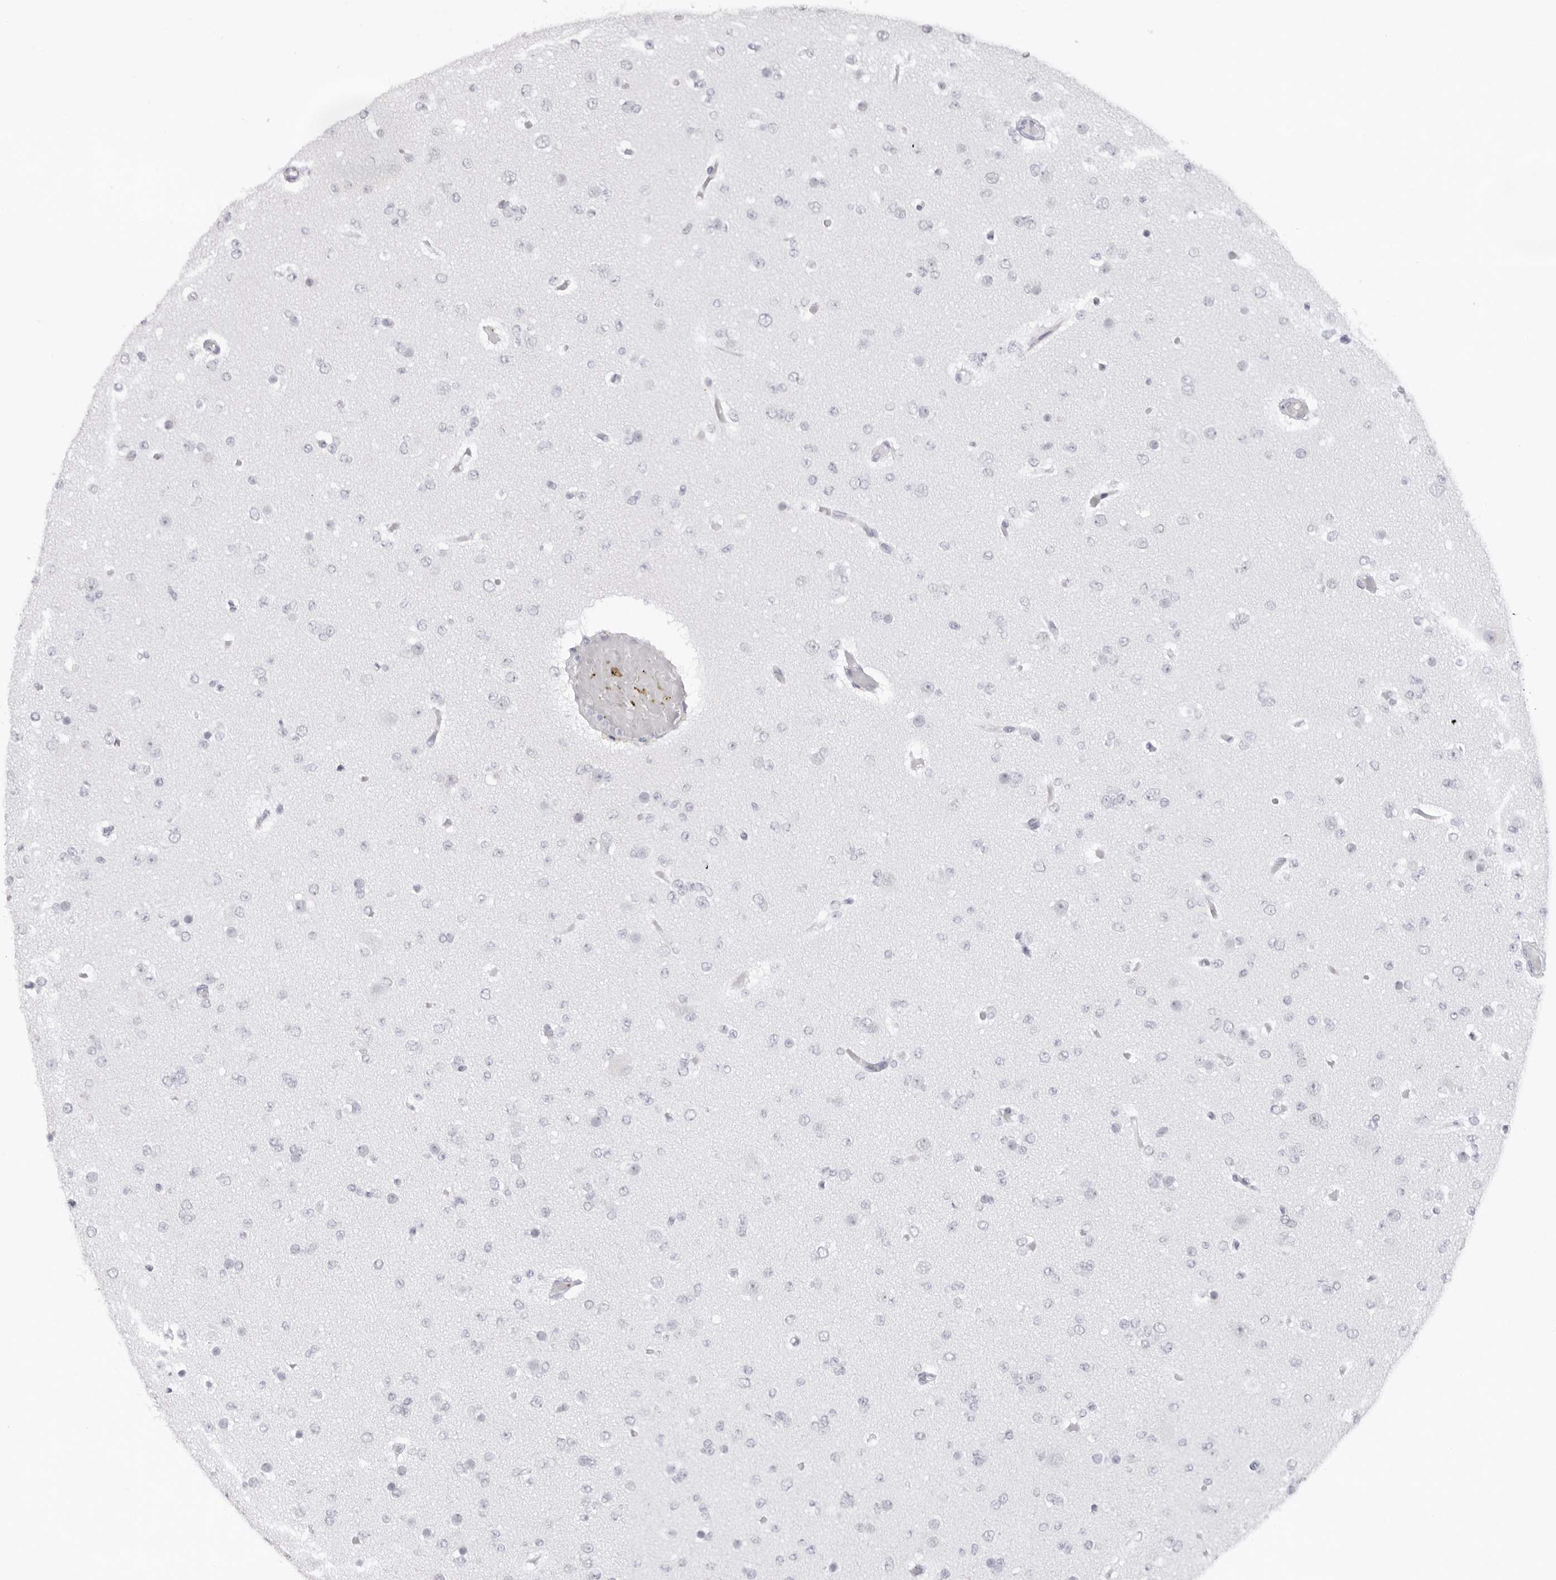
{"staining": {"intensity": "negative", "quantity": "none", "location": "none"}, "tissue": "glioma", "cell_type": "Tumor cells", "image_type": "cancer", "snomed": [{"axis": "morphology", "description": "Glioma, malignant, Low grade"}, {"axis": "topography", "description": "Brain"}], "caption": "Histopathology image shows no significant protein staining in tumor cells of malignant glioma (low-grade).", "gene": "KLK12", "patient": {"sex": "female", "age": 22}}